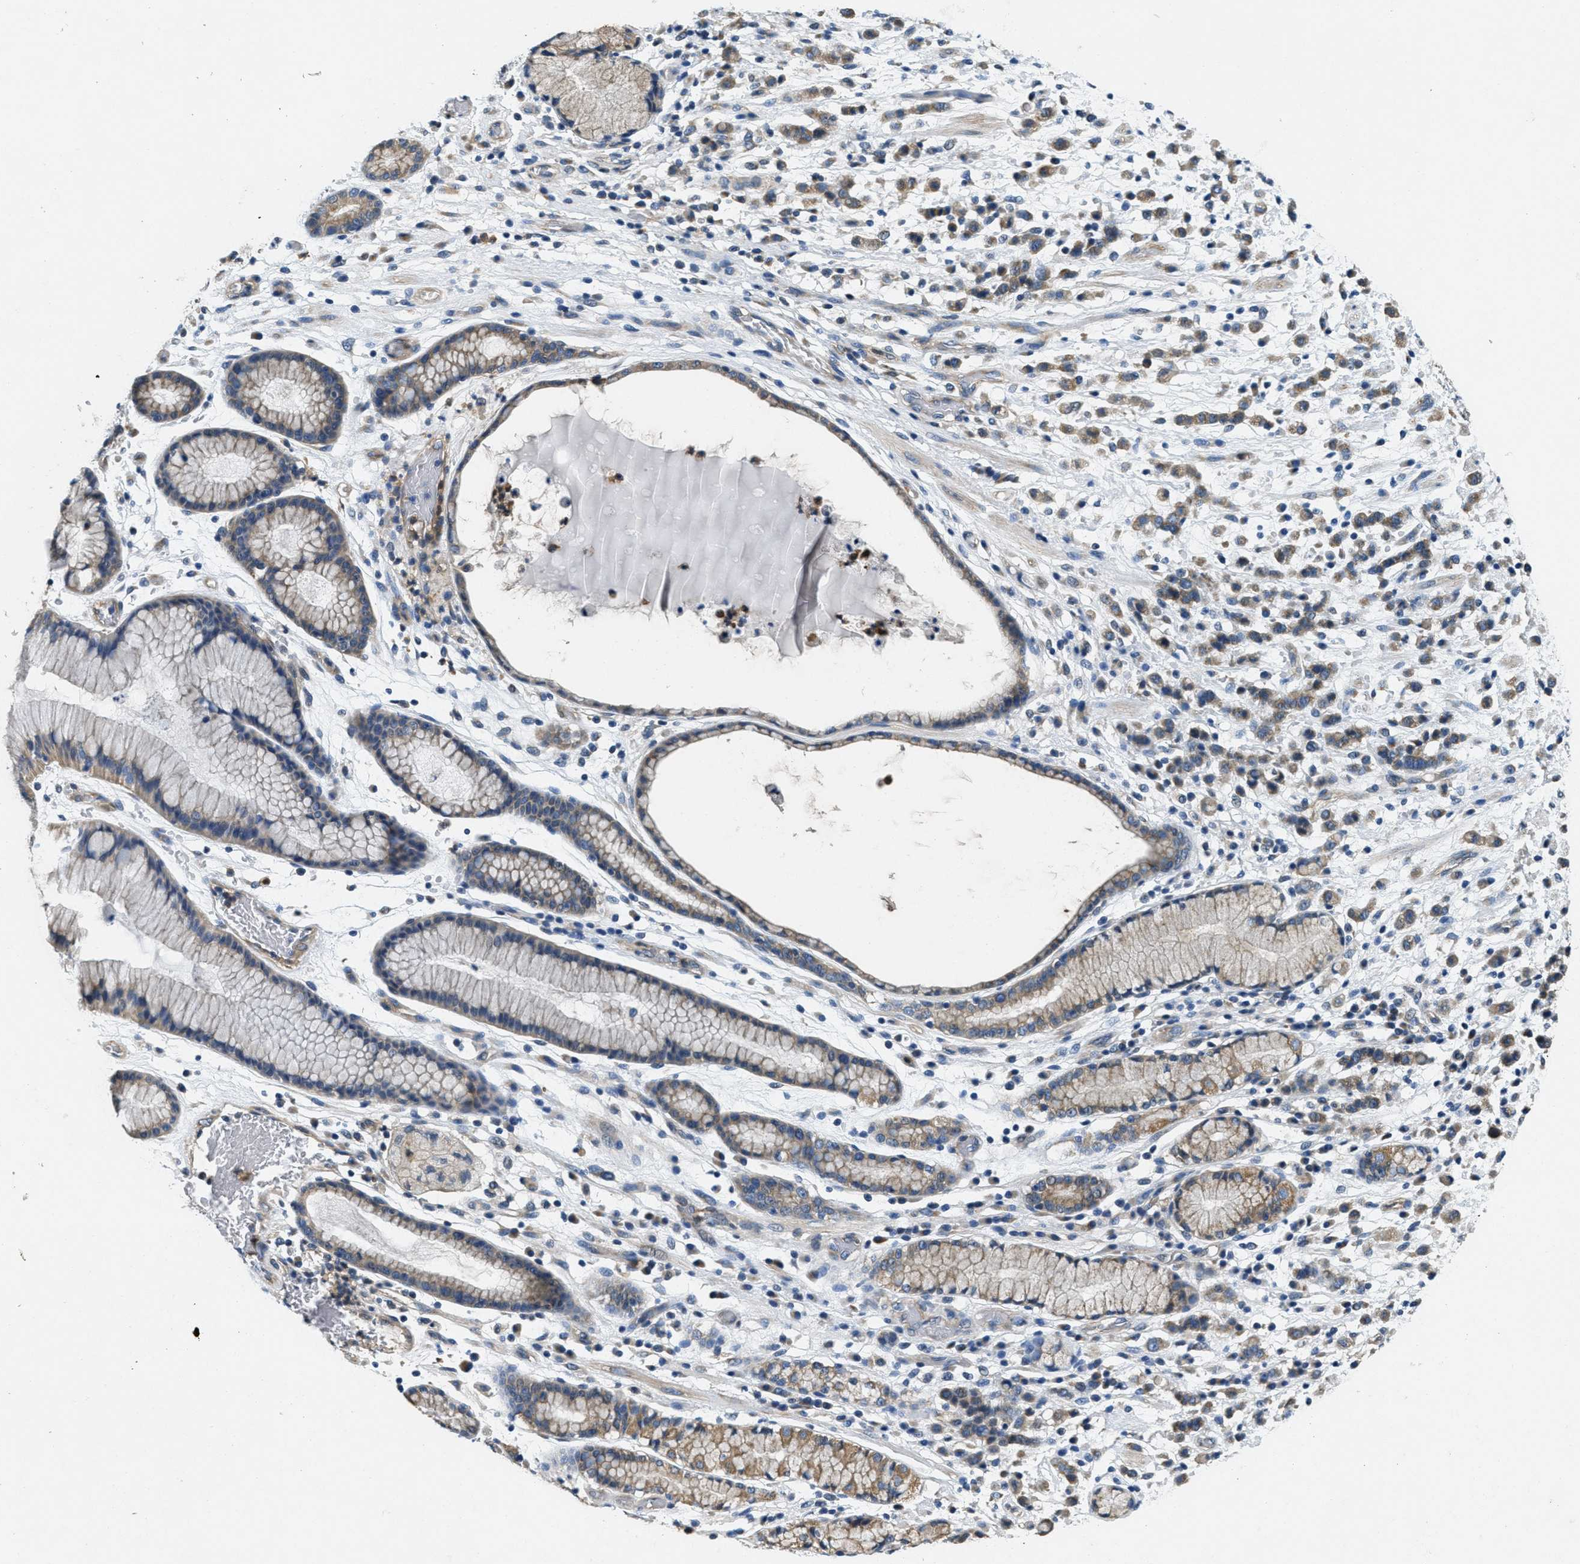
{"staining": {"intensity": "moderate", "quantity": ">75%", "location": "cytoplasmic/membranous"}, "tissue": "stomach cancer", "cell_type": "Tumor cells", "image_type": "cancer", "snomed": [{"axis": "morphology", "description": "Adenocarcinoma, NOS"}, {"axis": "topography", "description": "Stomach, lower"}], "caption": "Immunohistochemical staining of human adenocarcinoma (stomach) exhibits moderate cytoplasmic/membranous protein expression in about >75% of tumor cells. (Stains: DAB (3,3'-diaminobenzidine) in brown, nuclei in blue, Microscopy: brightfield microscopy at high magnification).", "gene": "TOMM70", "patient": {"sex": "male", "age": 88}}